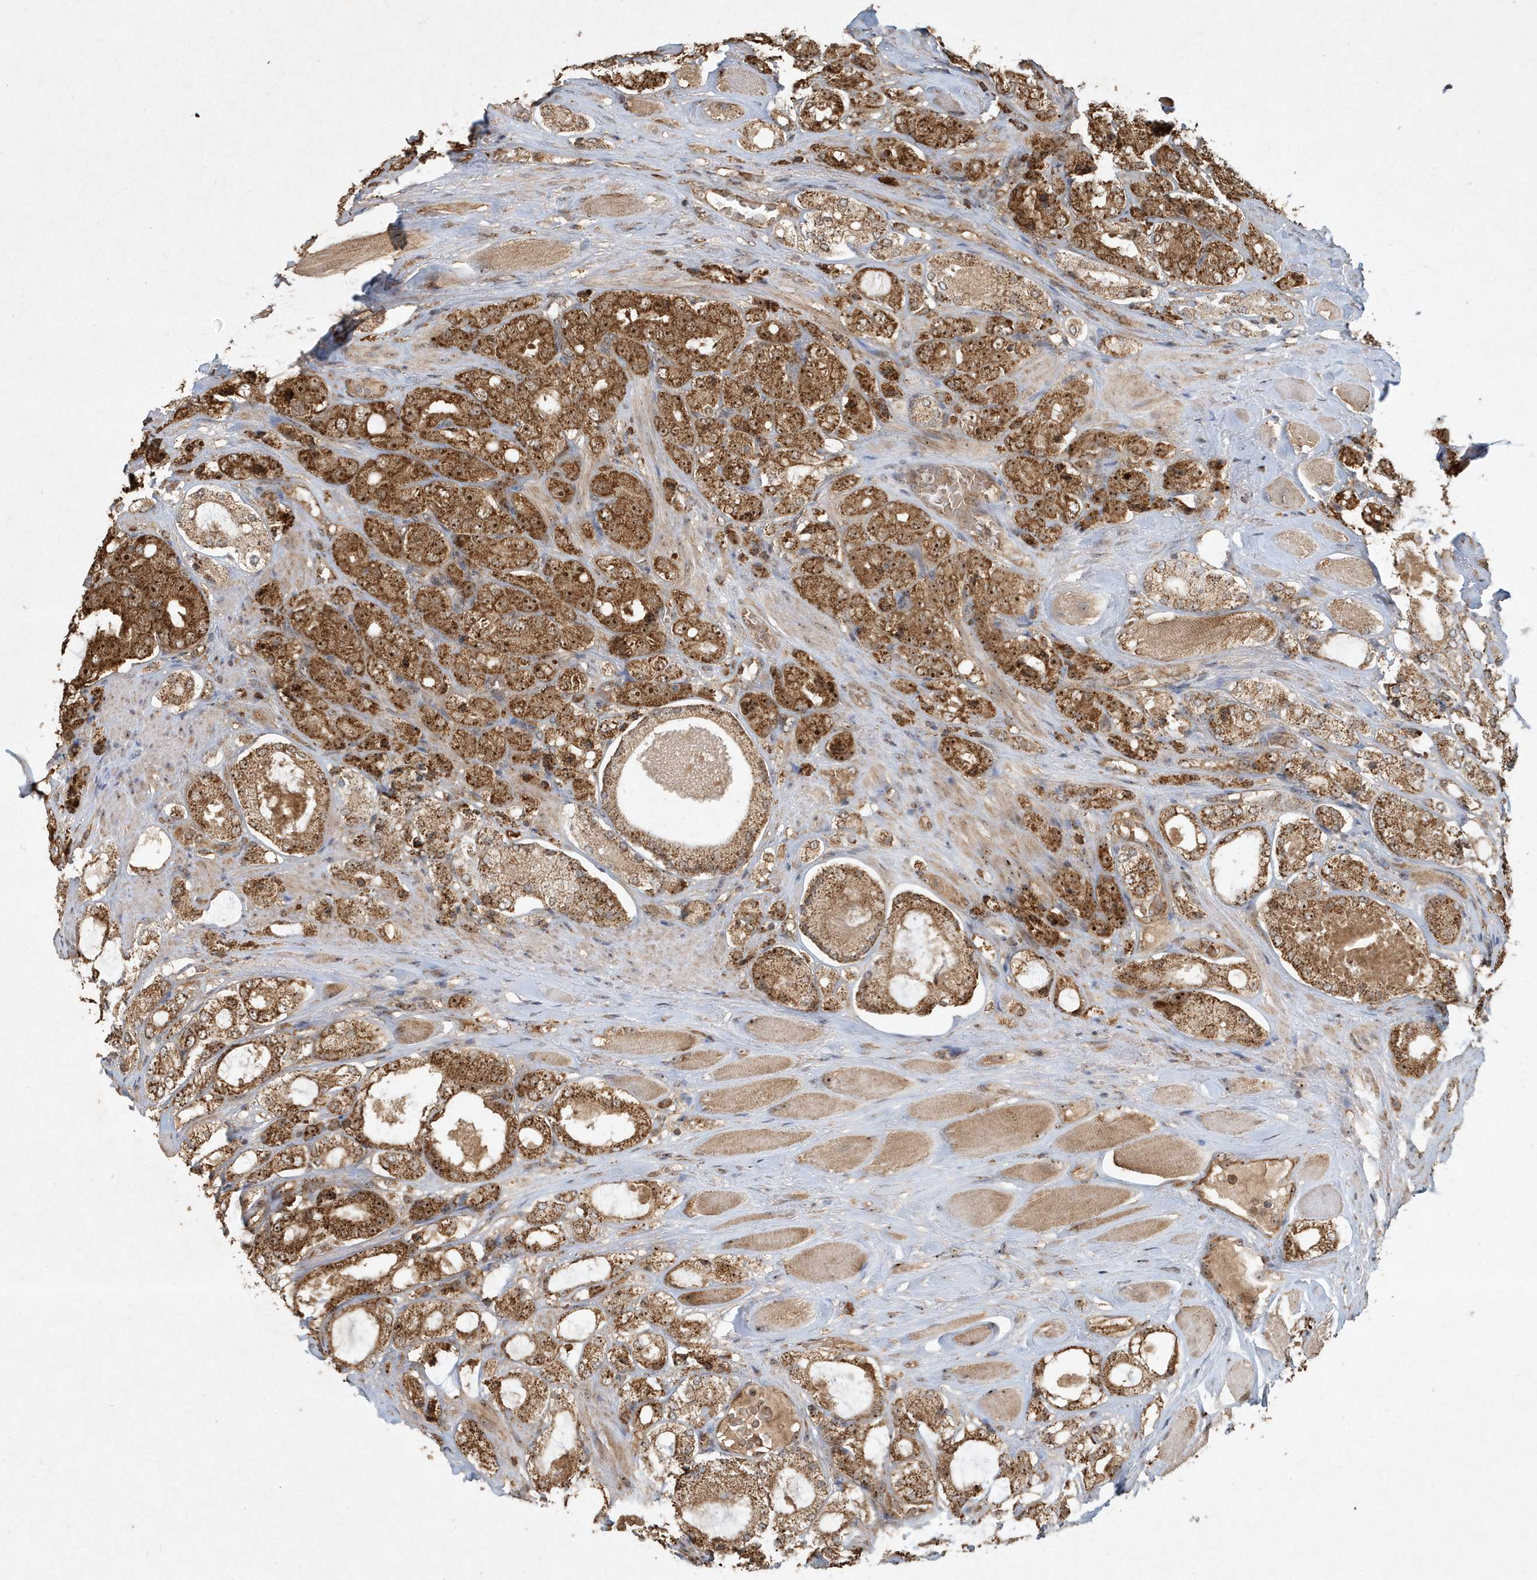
{"staining": {"intensity": "strong", "quantity": ">75%", "location": "cytoplasmic/membranous,nuclear"}, "tissue": "prostate cancer", "cell_type": "Tumor cells", "image_type": "cancer", "snomed": [{"axis": "morphology", "description": "Adenocarcinoma, High grade"}, {"axis": "topography", "description": "Prostate"}], "caption": "A histopathology image of human prostate adenocarcinoma (high-grade) stained for a protein demonstrates strong cytoplasmic/membranous and nuclear brown staining in tumor cells. Nuclei are stained in blue.", "gene": "ABCB9", "patient": {"sex": "male", "age": 65}}